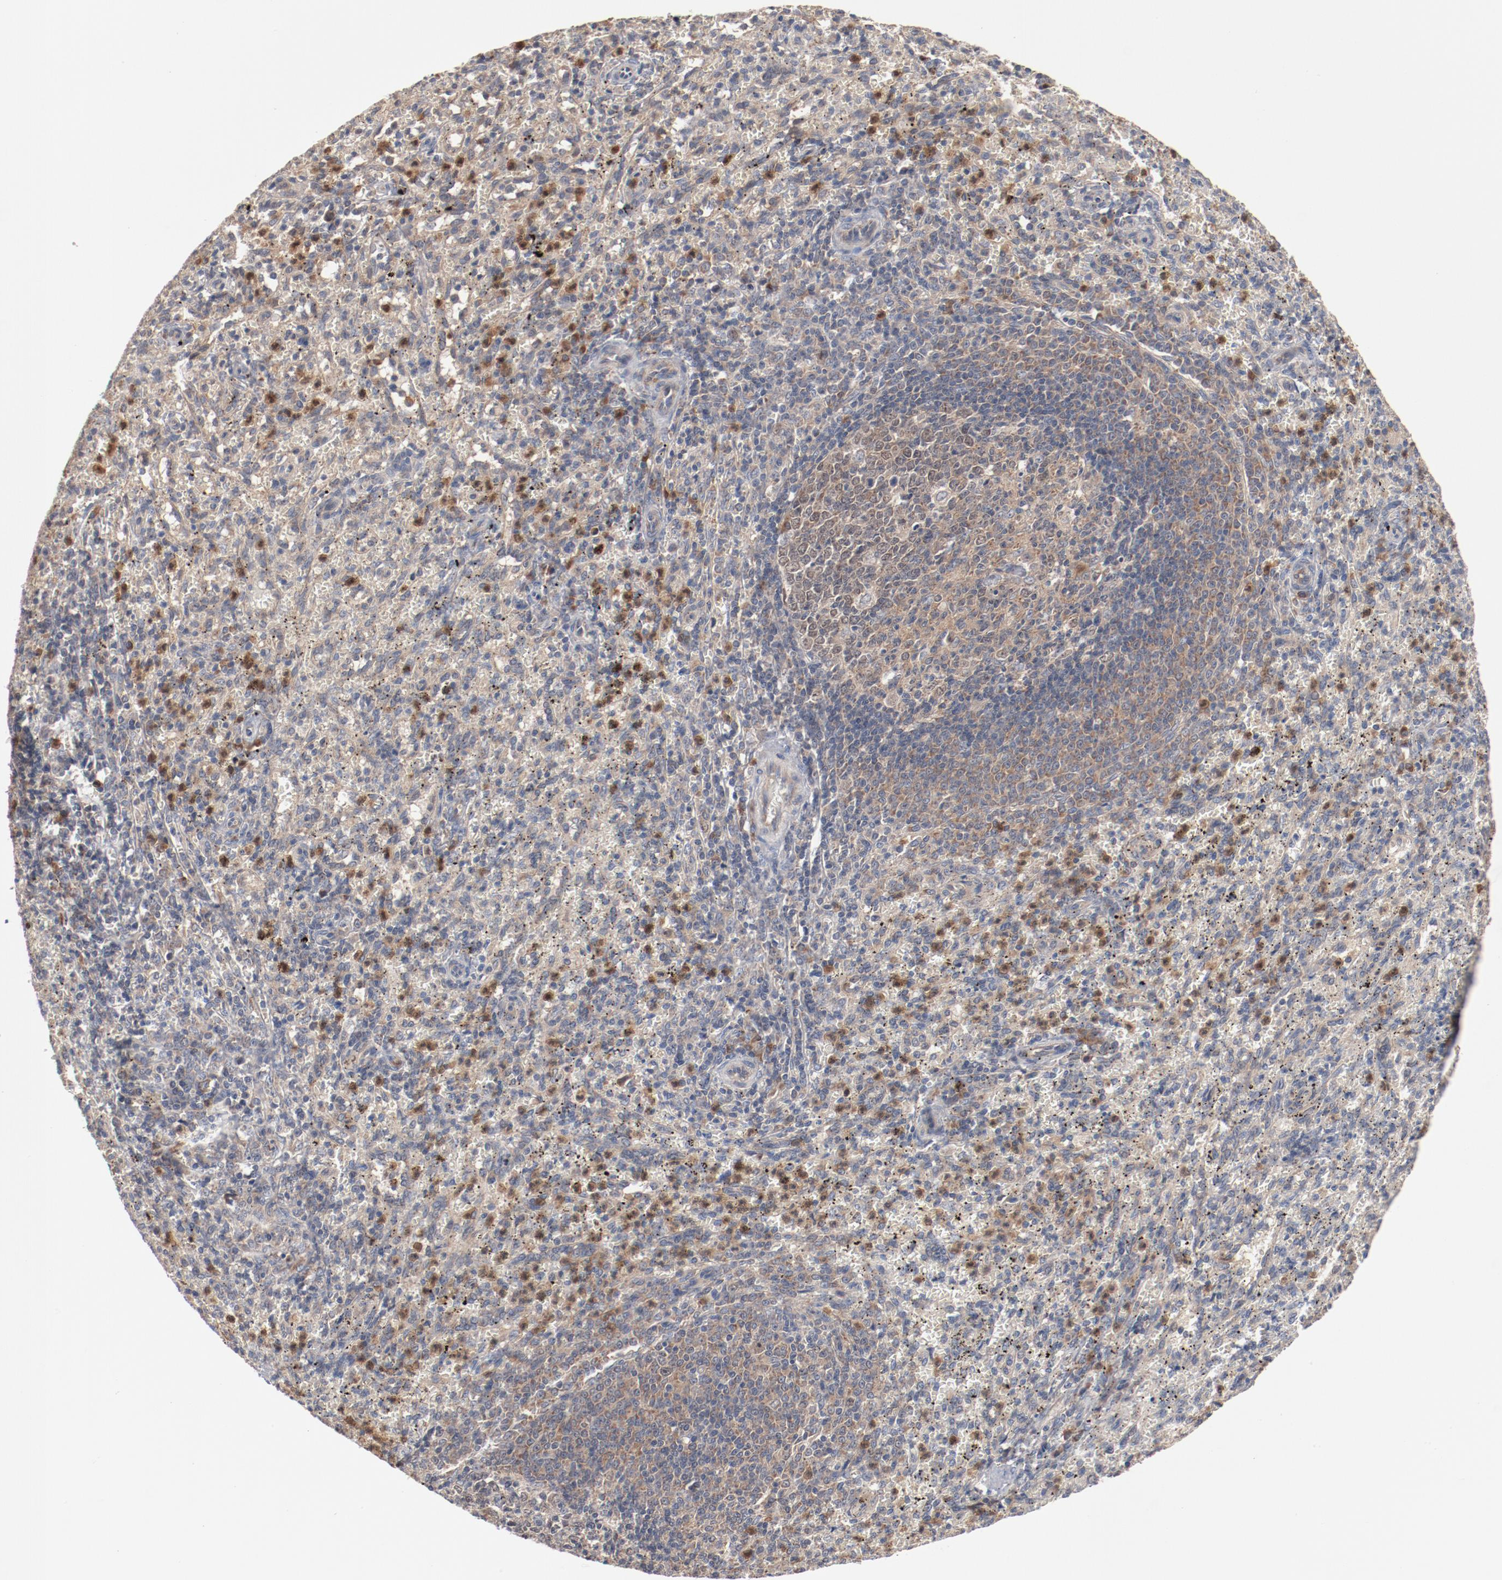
{"staining": {"intensity": "weak", "quantity": ">75%", "location": "cytoplasmic/membranous"}, "tissue": "spleen", "cell_type": "Cells in red pulp", "image_type": "normal", "snomed": [{"axis": "morphology", "description": "Normal tissue, NOS"}, {"axis": "topography", "description": "Spleen"}], "caption": "Immunohistochemistry of unremarkable human spleen shows low levels of weak cytoplasmic/membranous staining in approximately >75% of cells in red pulp.", "gene": "RNASE11", "patient": {"sex": "female", "age": 10}}